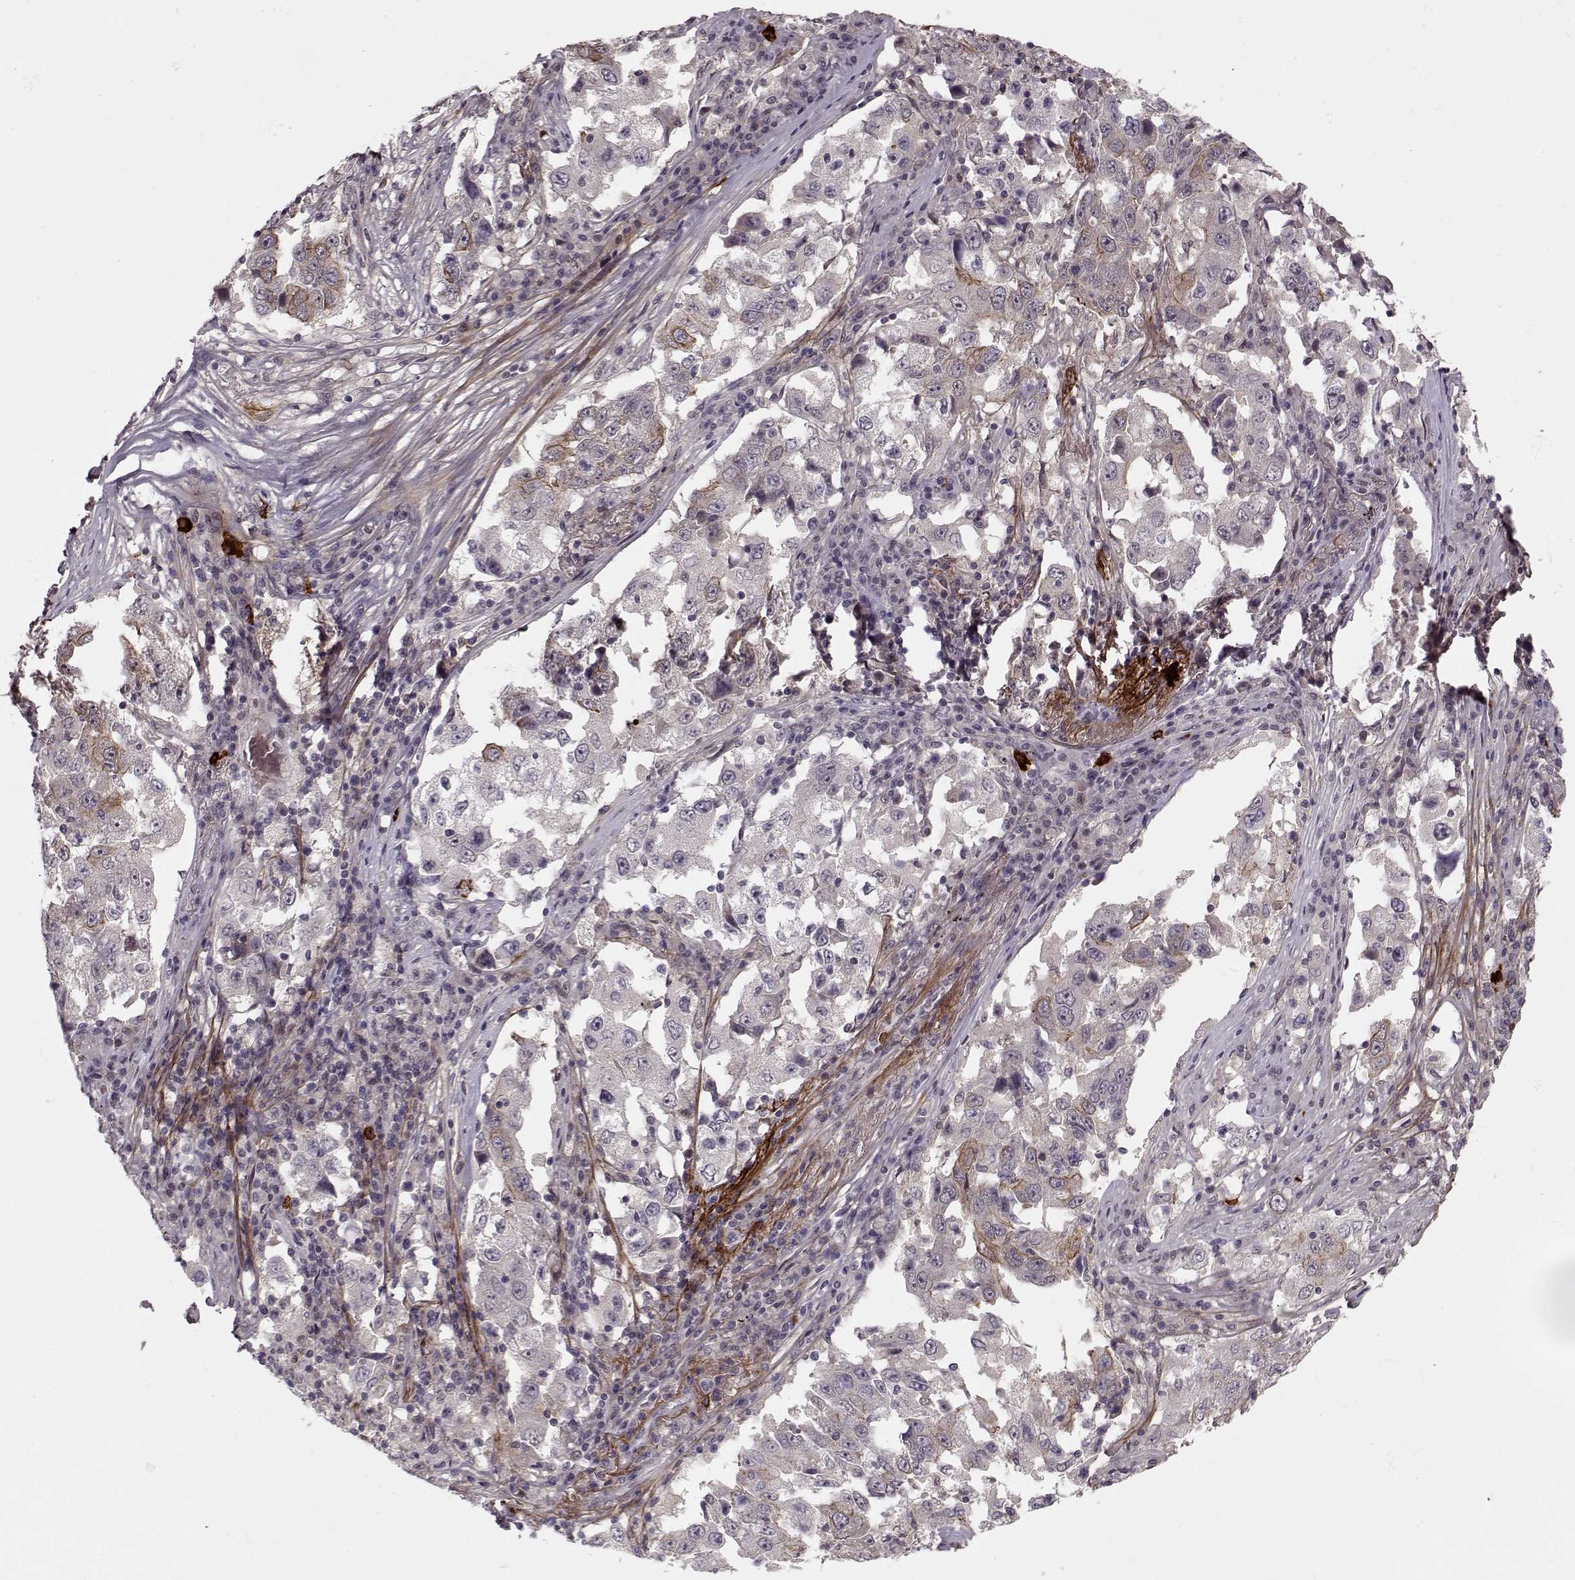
{"staining": {"intensity": "moderate", "quantity": "<25%", "location": "cytoplasmic/membranous"}, "tissue": "lung cancer", "cell_type": "Tumor cells", "image_type": "cancer", "snomed": [{"axis": "morphology", "description": "Adenocarcinoma, NOS"}, {"axis": "topography", "description": "Lung"}], "caption": "A brown stain shows moderate cytoplasmic/membranous positivity of a protein in lung cancer (adenocarcinoma) tumor cells.", "gene": "DENND4B", "patient": {"sex": "male", "age": 73}}